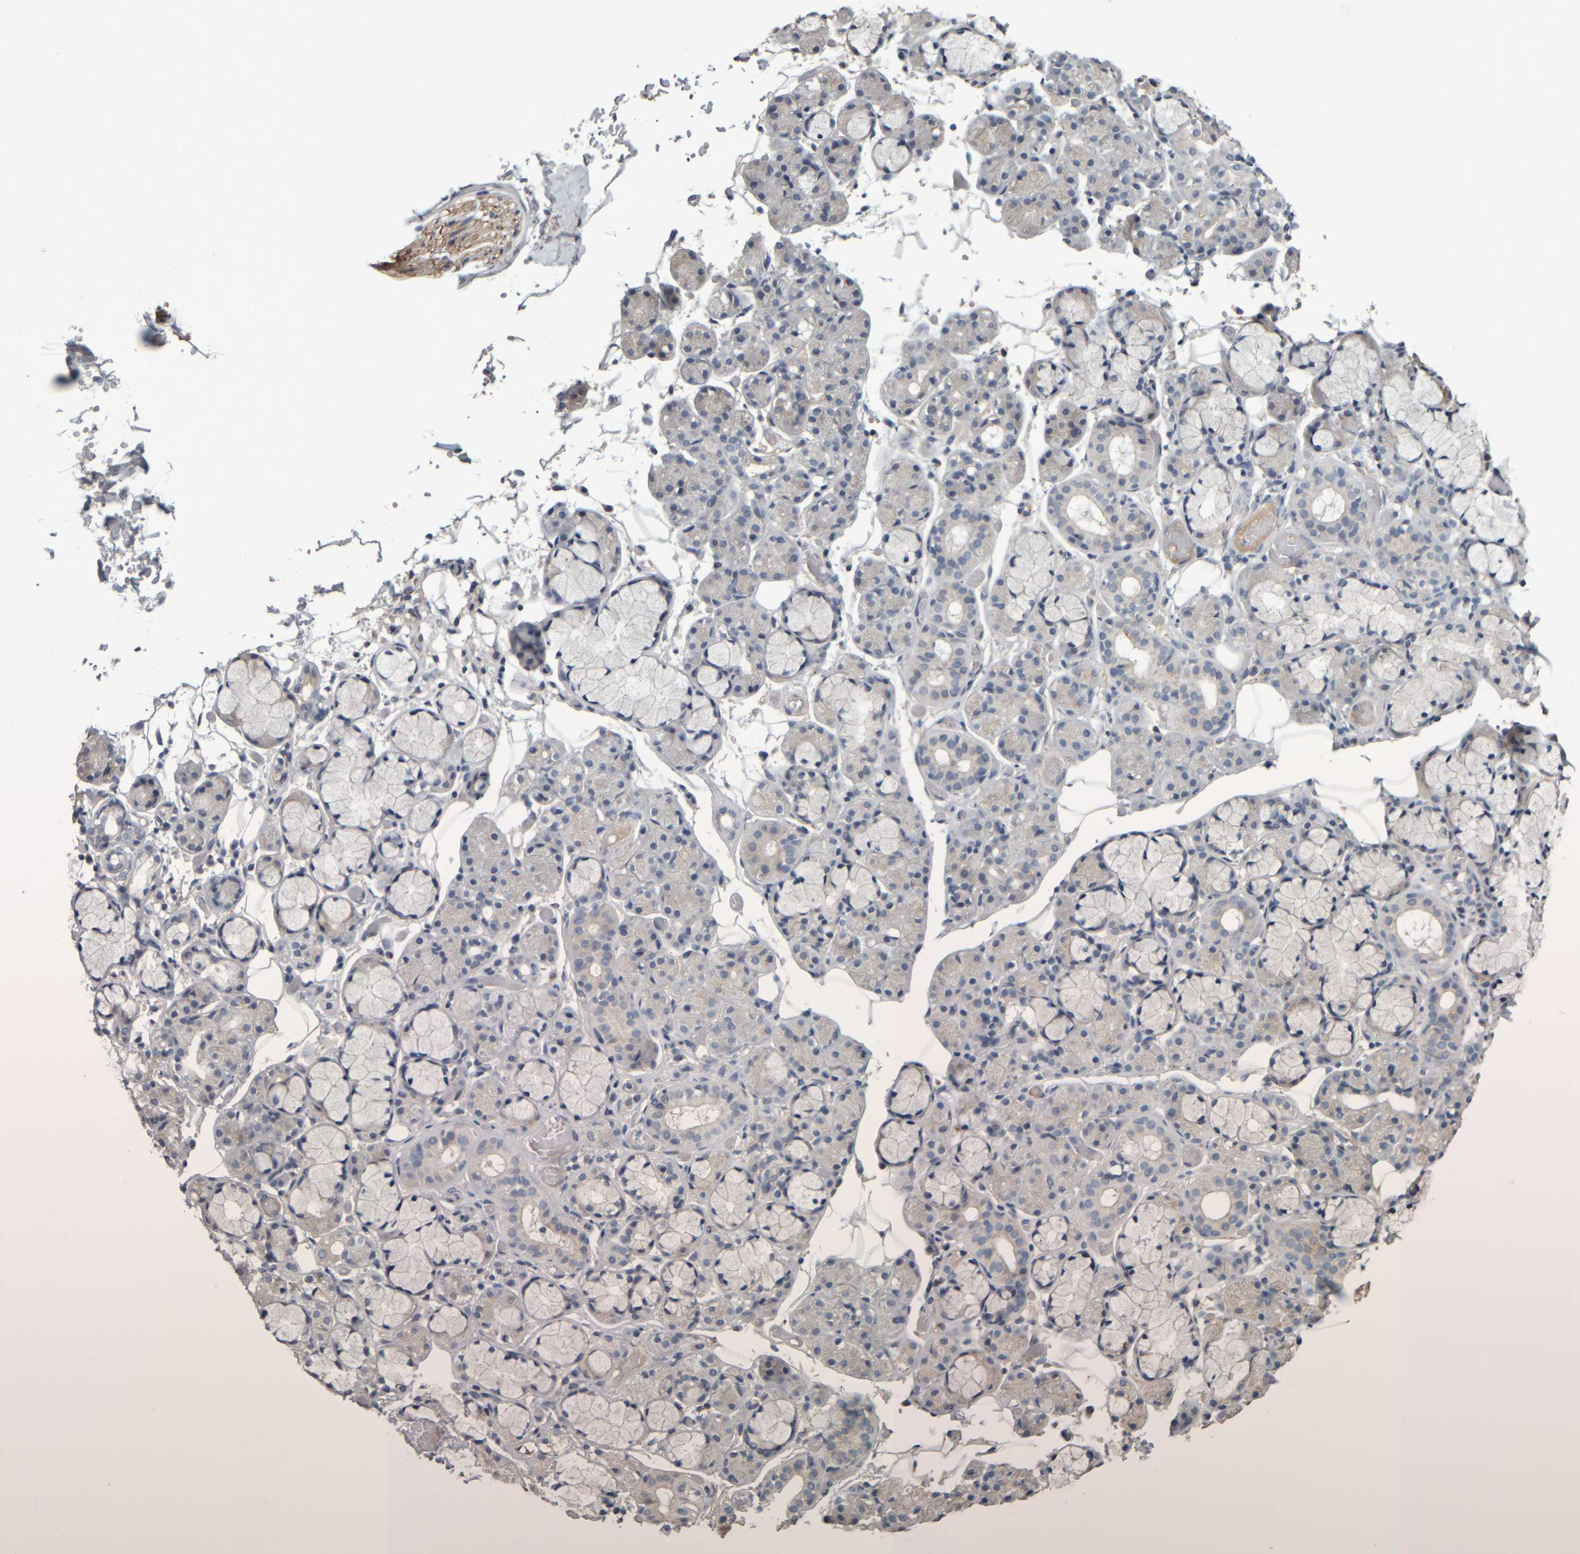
{"staining": {"intensity": "negative", "quantity": "none", "location": "none"}, "tissue": "salivary gland", "cell_type": "Glandular cells", "image_type": "normal", "snomed": [{"axis": "morphology", "description": "Normal tissue, NOS"}, {"axis": "topography", "description": "Salivary gland"}], "caption": "Glandular cells are negative for brown protein staining in benign salivary gland. (IHC, brightfield microscopy, high magnification).", "gene": "CAVIN4", "patient": {"sex": "male", "age": 63}}